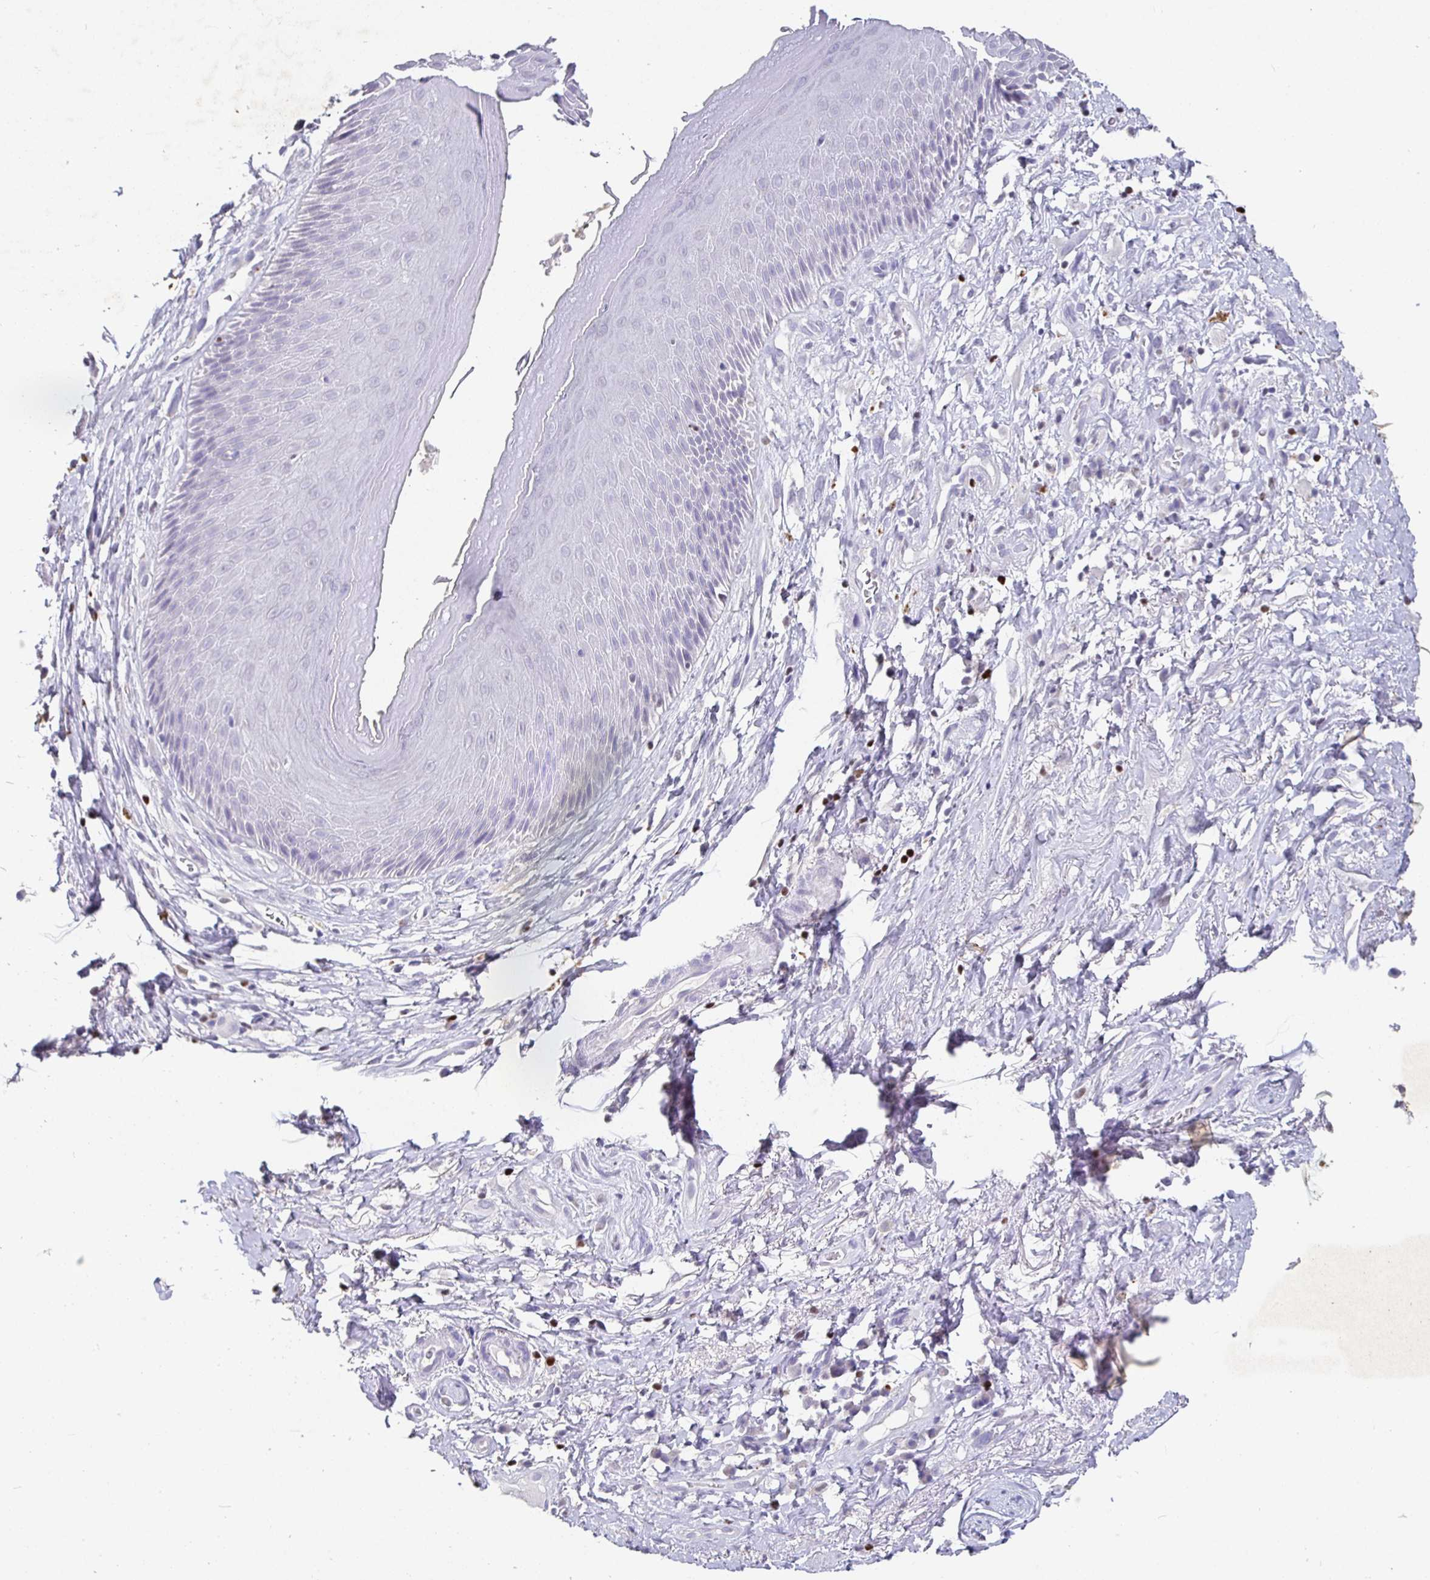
{"staining": {"intensity": "moderate", "quantity": "<25%", "location": "cytoplasmic/membranous"}, "tissue": "skin", "cell_type": "Epidermal cells", "image_type": "normal", "snomed": [{"axis": "morphology", "description": "Normal tissue, NOS"}, {"axis": "topography", "description": "Anal"}], "caption": "A micrograph of skin stained for a protein displays moderate cytoplasmic/membranous brown staining in epidermal cells.", "gene": "SATB1", "patient": {"sex": "male", "age": 78}}